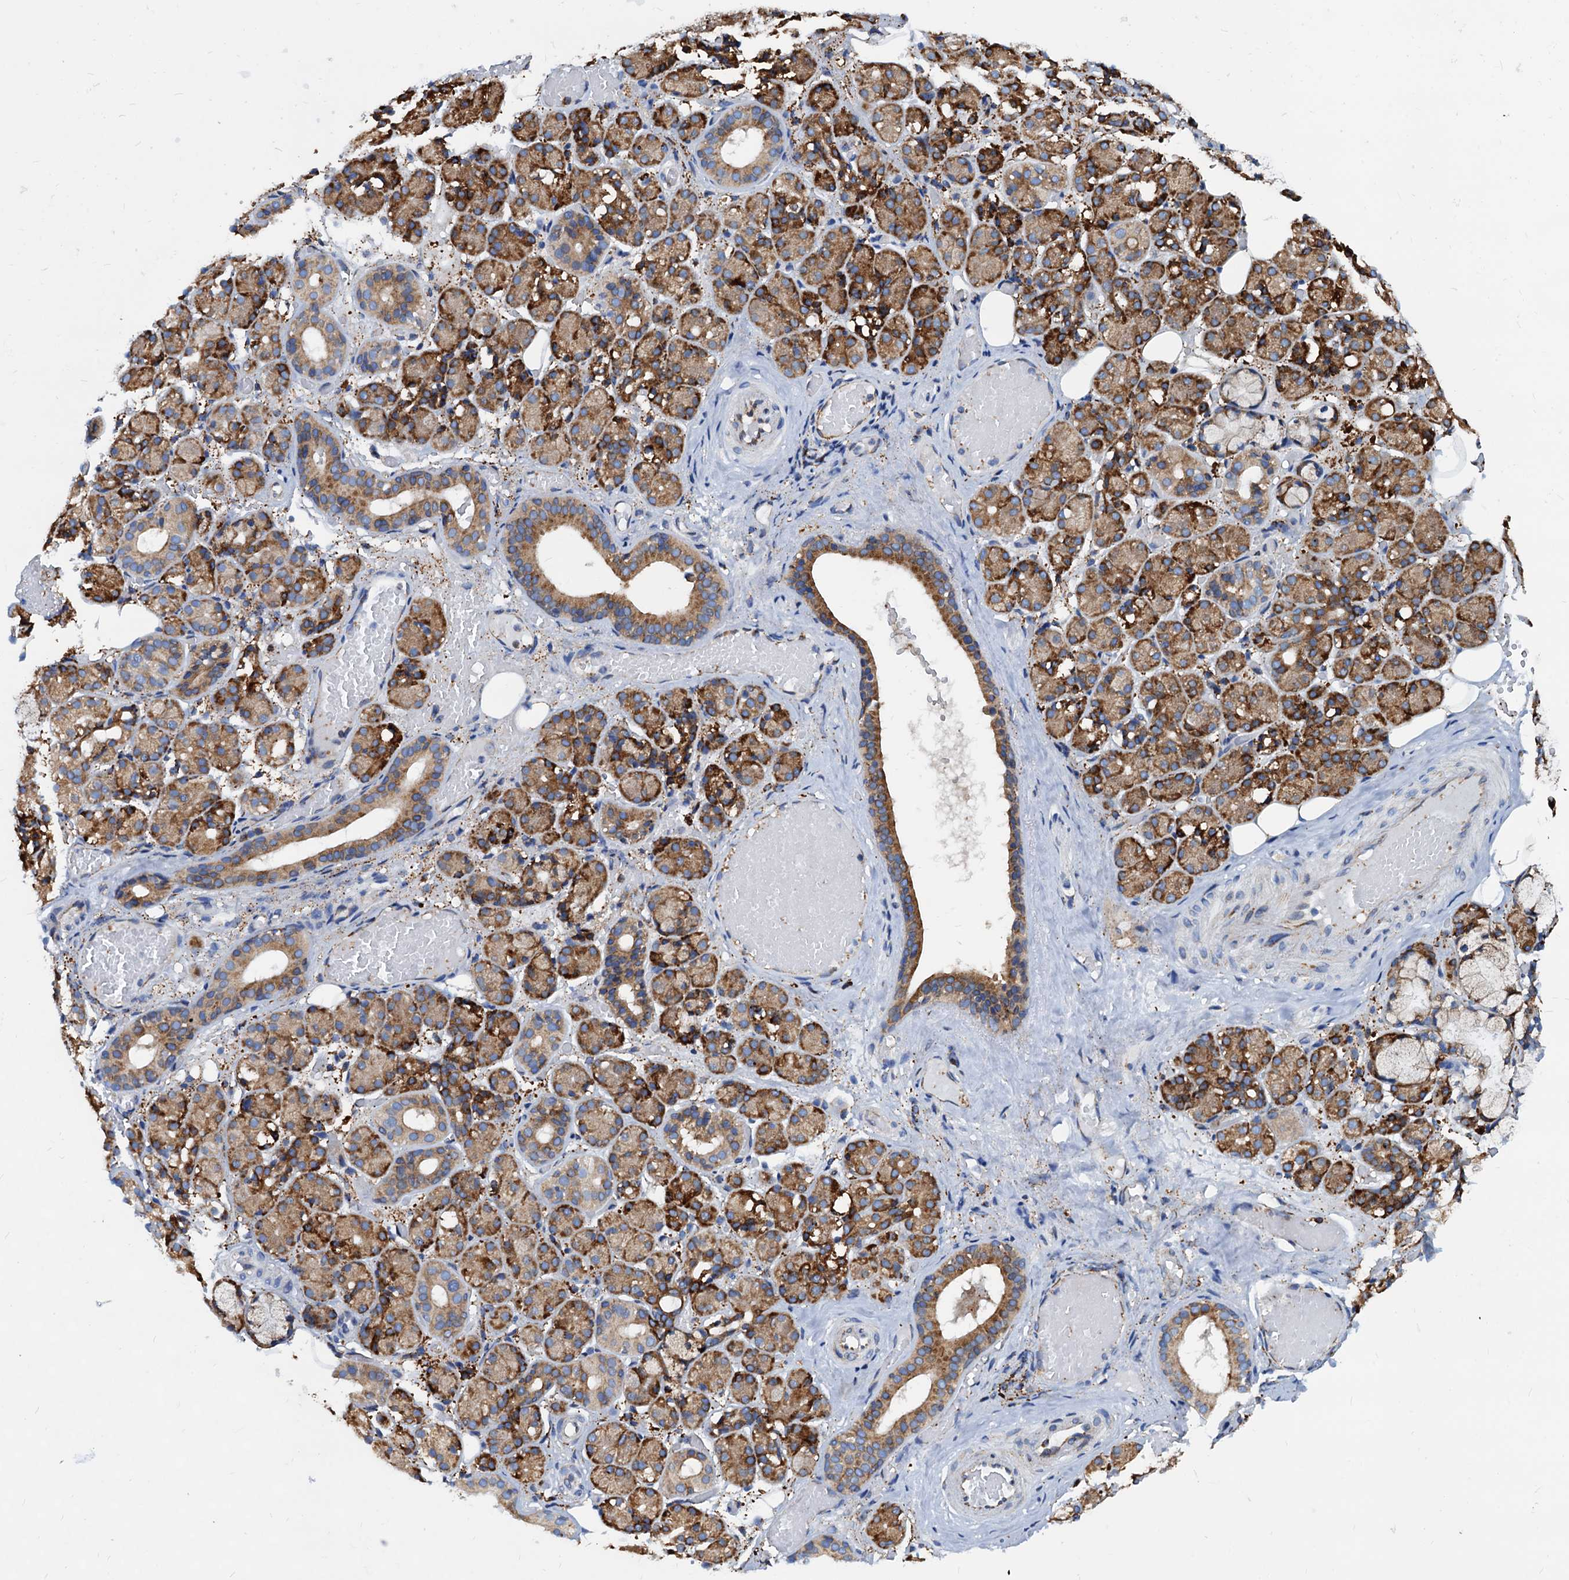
{"staining": {"intensity": "strong", "quantity": "25%-75%", "location": "cytoplasmic/membranous"}, "tissue": "salivary gland", "cell_type": "Glandular cells", "image_type": "normal", "snomed": [{"axis": "morphology", "description": "Normal tissue, NOS"}, {"axis": "topography", "description": "Salivary gland"}], "caption": "A high-resolution histopathology image shows immunohistochemistry (IHC) staining of unremarkable salivary gland, which displays strong cytoplasmic/membranous positivity in approximately 25%-75% of glandular cells. Immunohistochemistry stains the protein in brown and the nuclei are stained blue.", "gene": "HSPA5", "patient": {"sex": "male", "age": 63}}